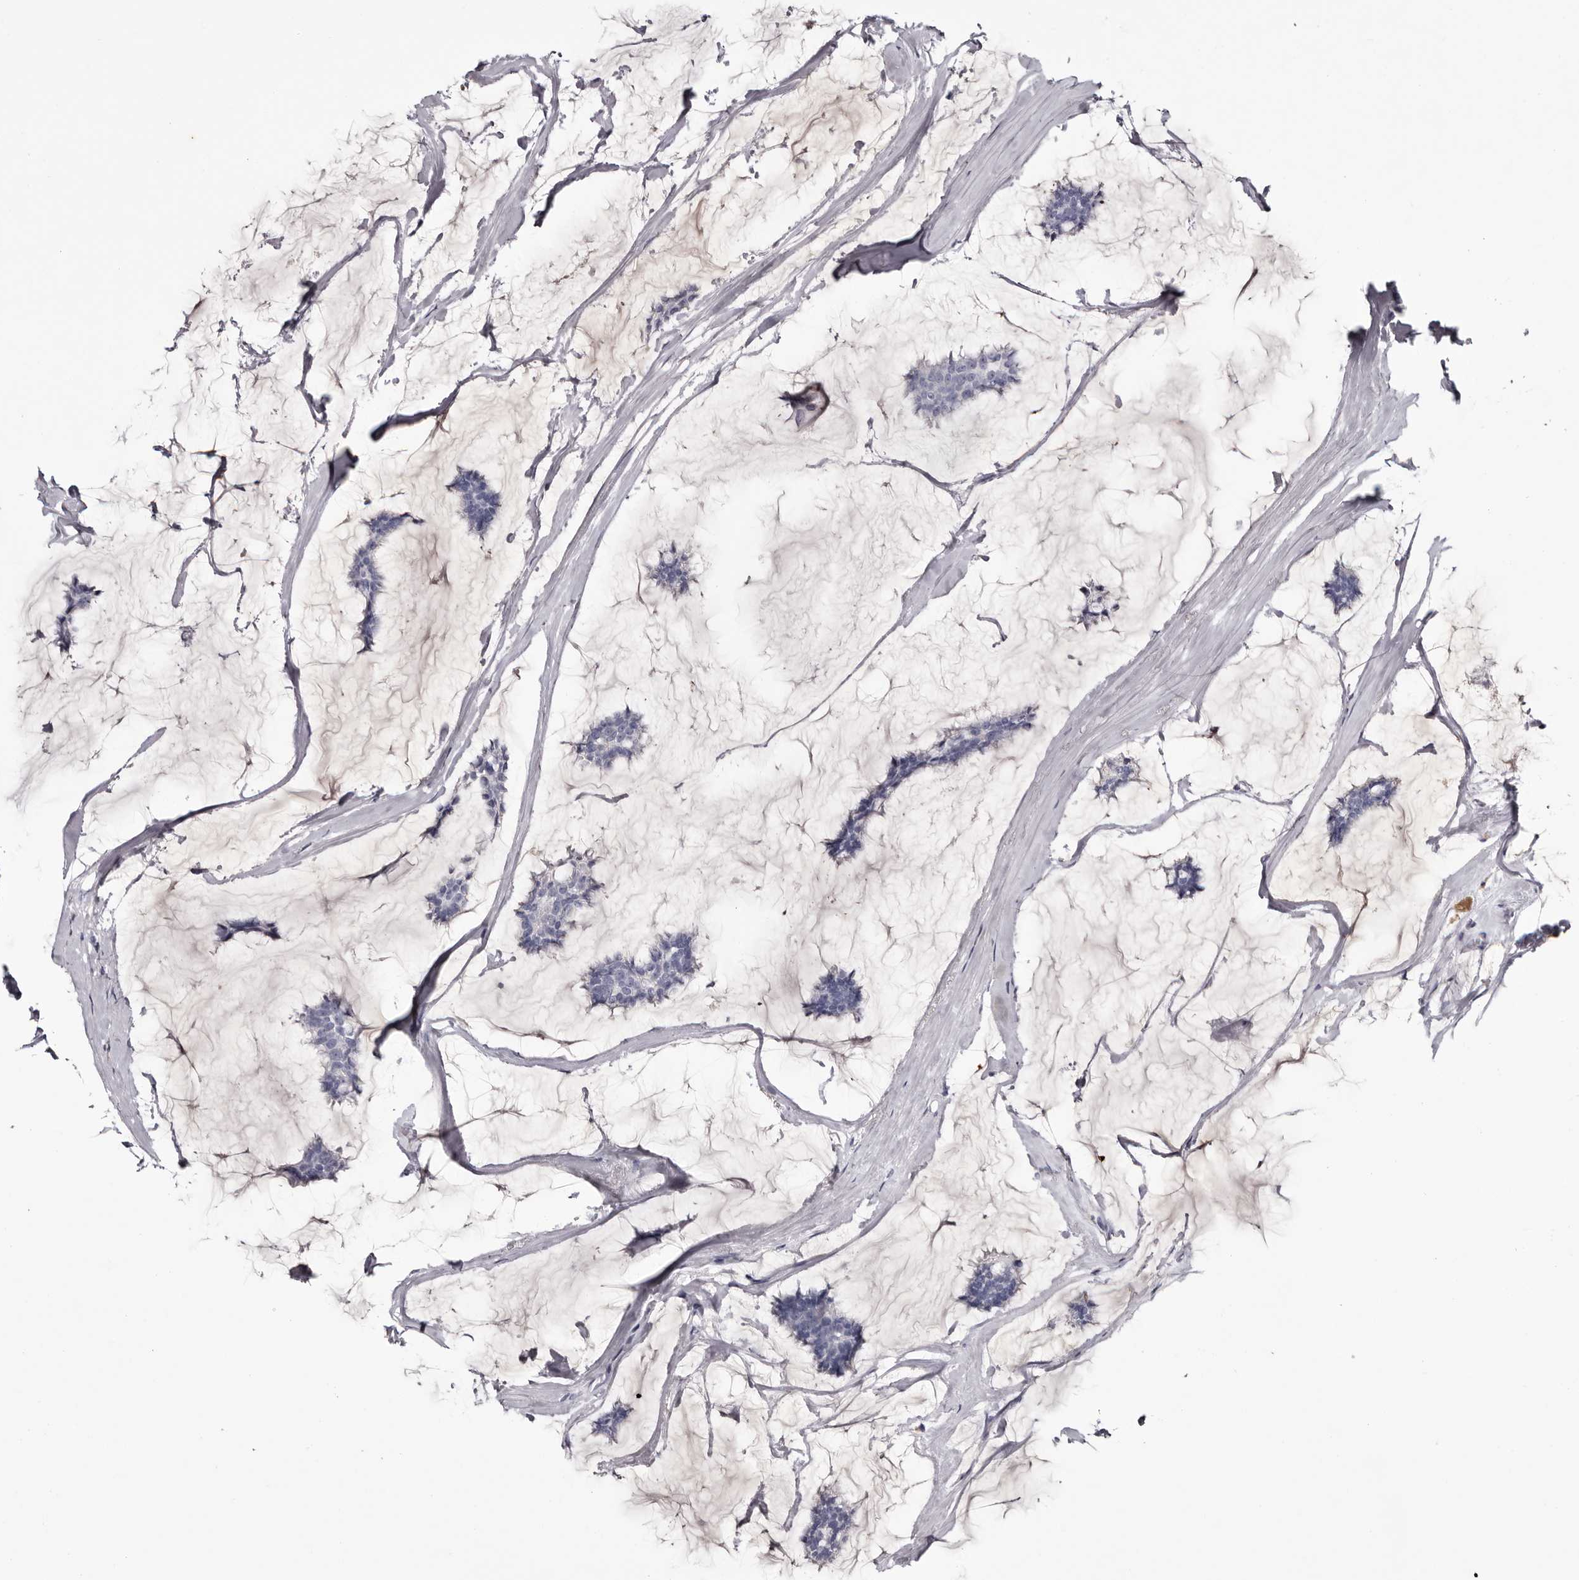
{"staining": {"intensity": "negative", "quantity": "none", "location": "none"}, "tissue": "breast cancer", "cell_type": "Tumor cells", "image_type": "cancer", "snomed": [{"axis": "morphology", "description": "Duct carcinoma"}, {"axis": "topography", "description": "Breast"}], "caption": "A micrograph of human intraductal carcinoma (breast) is negative for staining in tumor cells.", "gene": "CA6", "patient": {"sex": "female", "age": 93}}